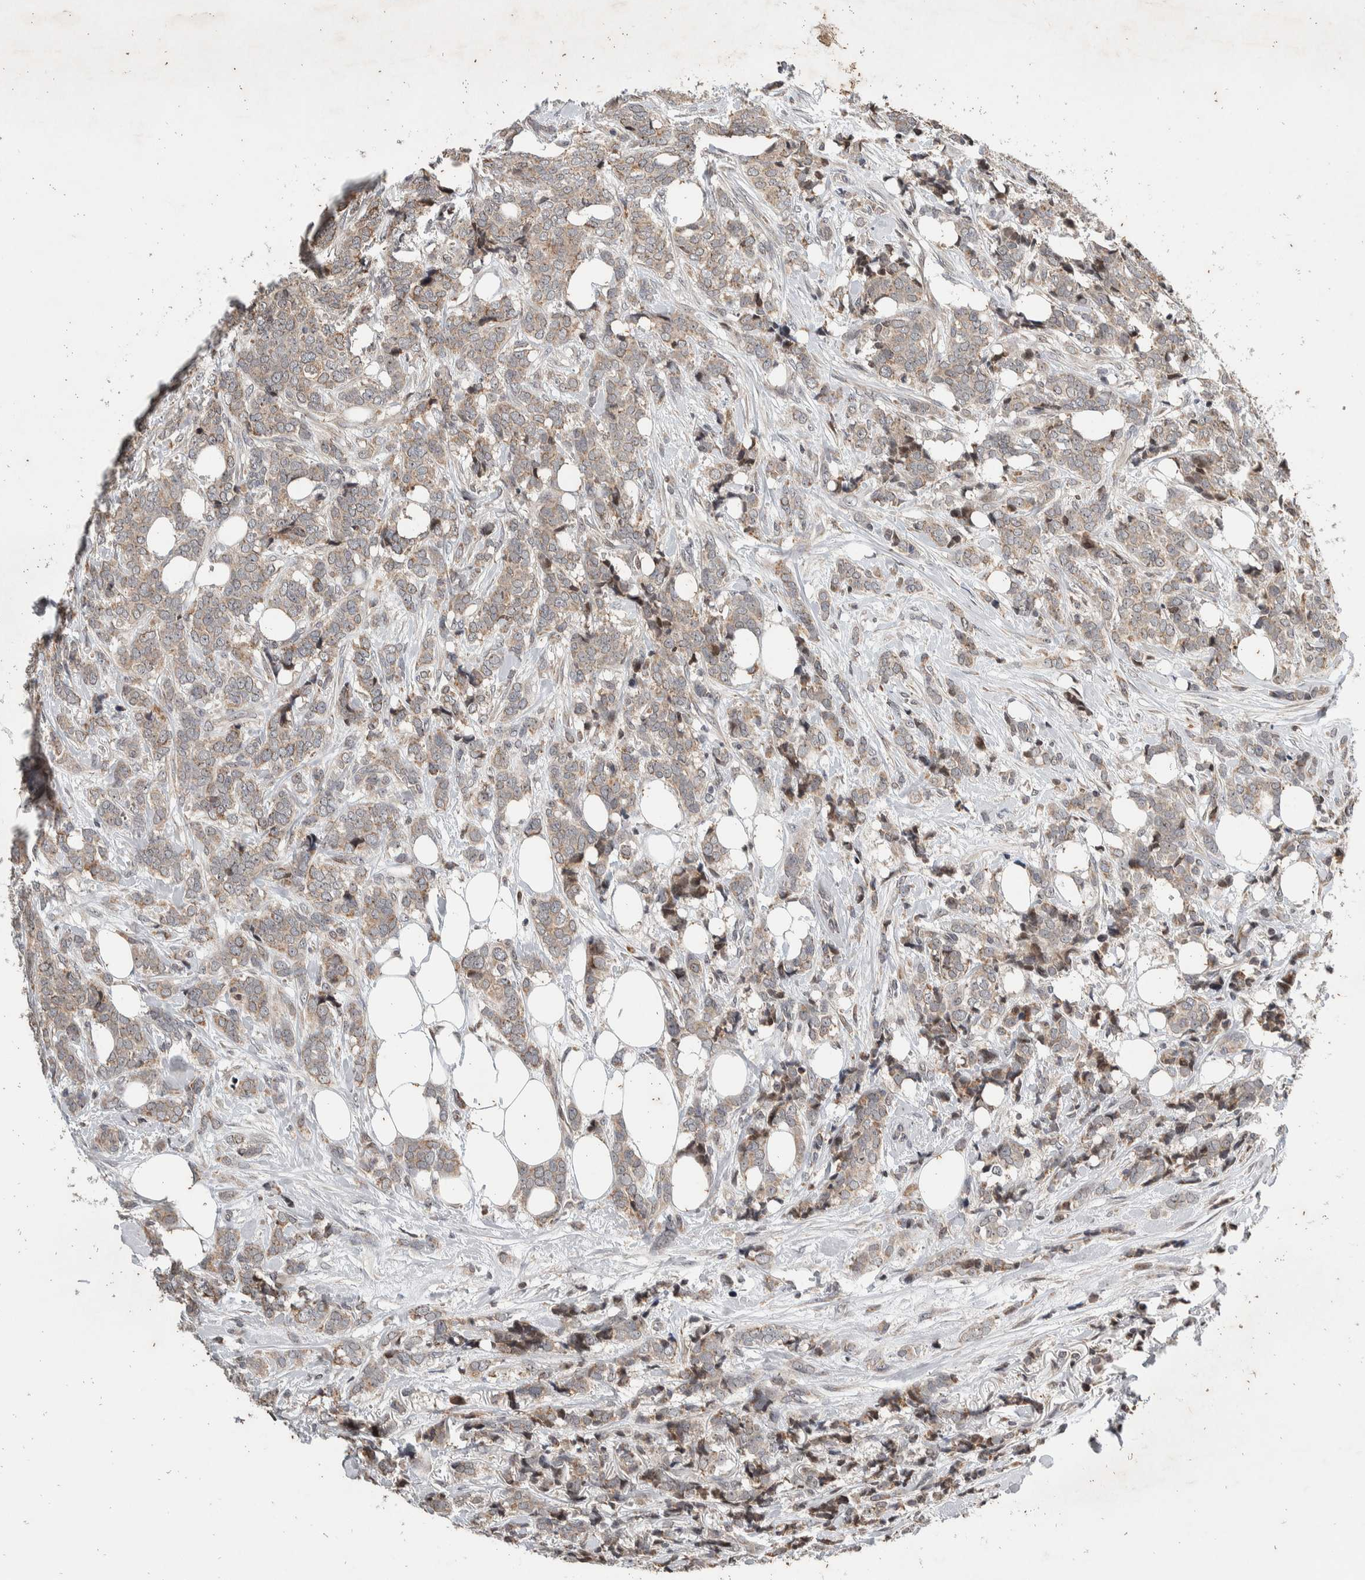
{"staining": {"intensity": "weak", "quantity": "25%-75%", "location": "cytoplasmic/membranous"}, "tissue": "breast cancer", "cell_type": "Tumor cells", "image_type": "cancer", "snomed": [{"axis": "morphology", "description": "Lobular carcinoma"}, {"axis": "topography", "description": "Skin"}, {"axis": "topography", "description": "Breast"}], "caption": "Immunohistochemistry histopathology image of breast cancer stained for a protein (brown), which shows low levels of weak cytoplasmic/membranous positivity in approximately 25%-75% of tumor cells.", "gene": "ATXN7L1", "patient": {"sex": "female", "age": 46}}